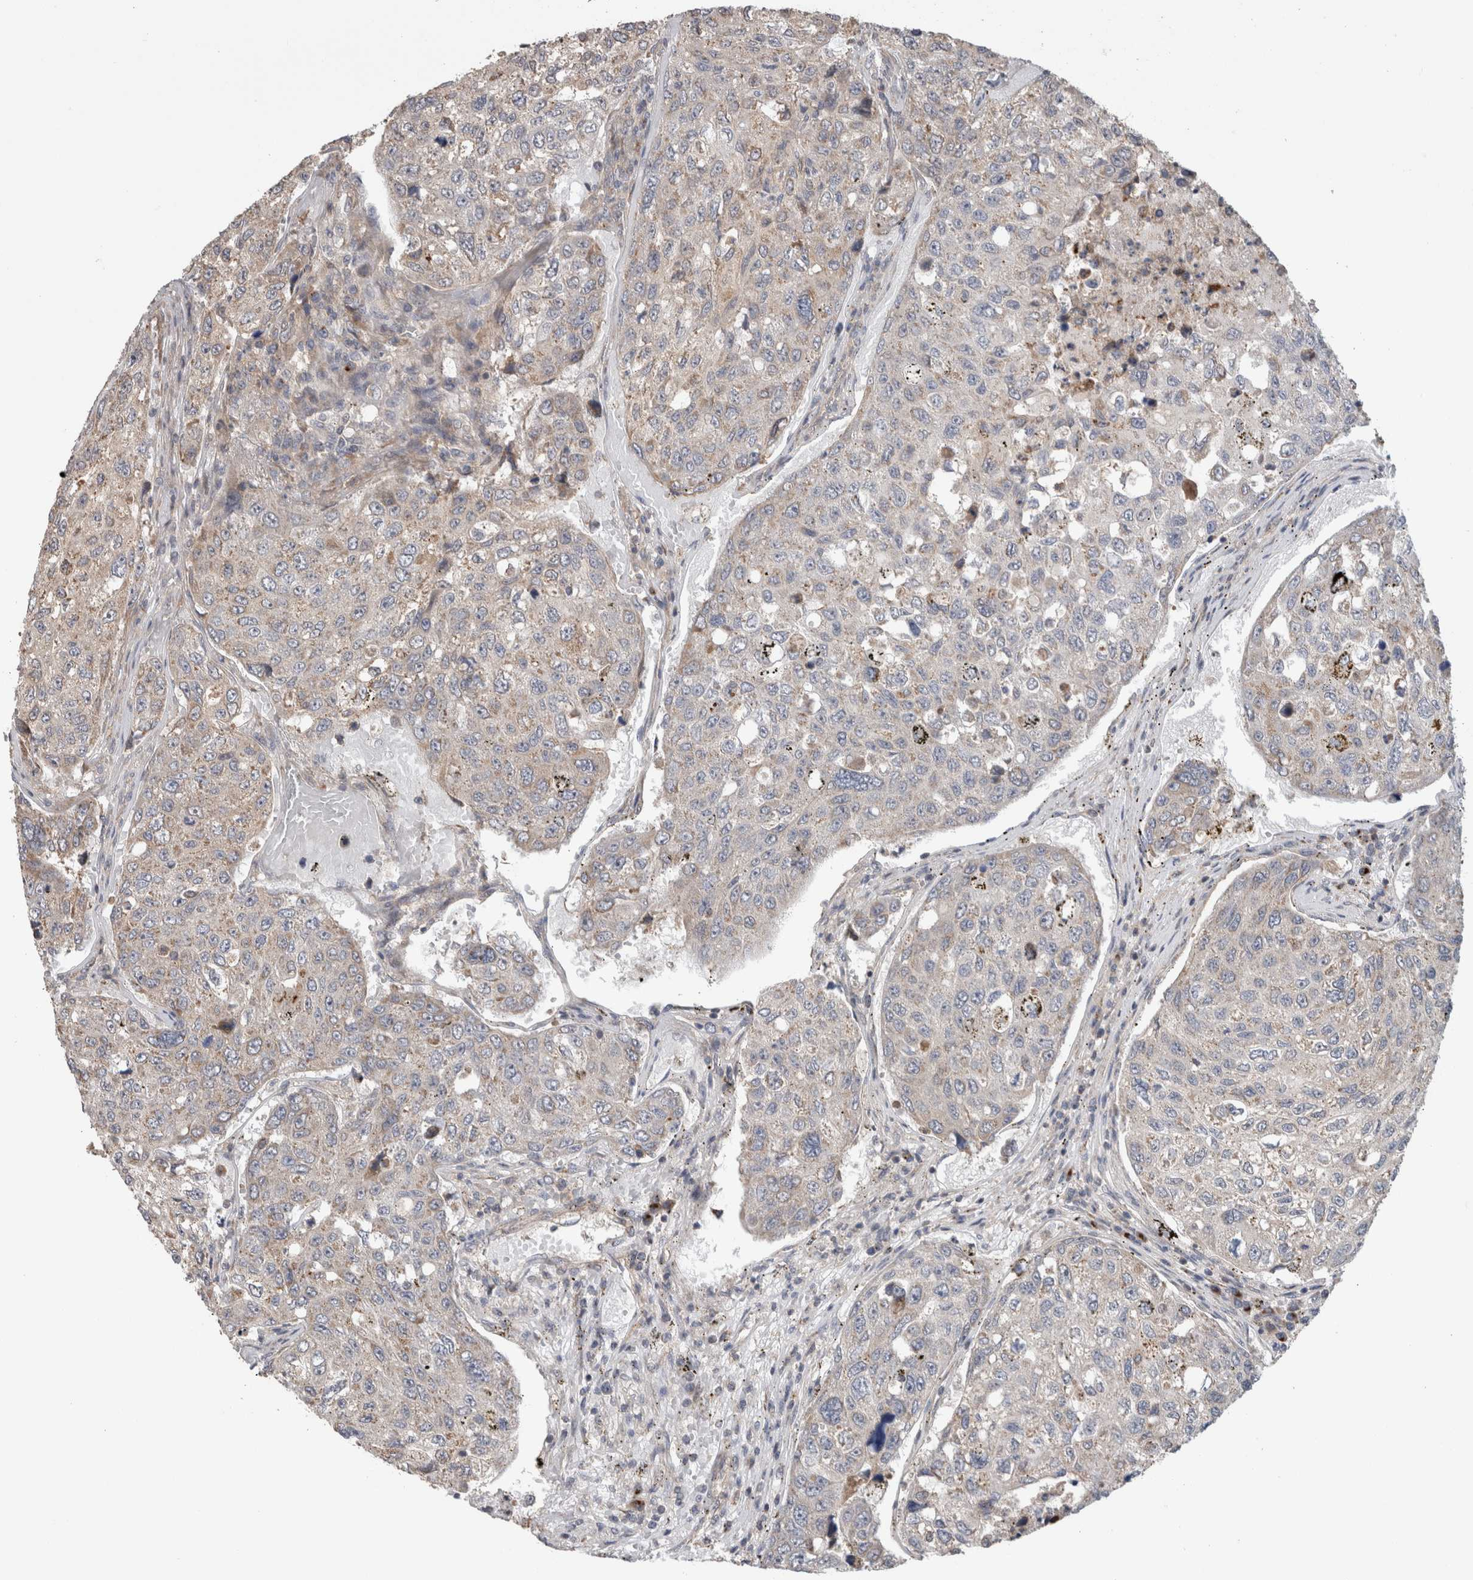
{"staining": {"intensity": "weak", "quantity": ">75%", "location": "cytoplasmic/membranous"}, "tissue": "urothelial cancer", "cell_type": "Tumor cells", "image_type": "cancer", "snomed": [{"axis": "morphology", "description": "Urothelial carcinoma, High grade"}, {"axis": "topography", "description": "Lymph node"}, {"axis": "topography", "description": "Urinary bladder"}], "caption": "Human urothelial cancer stained for a protein (brown) displays weak cytoplasmic/membranous positive staining in about >75% of tumor cells.", "gene": "TRIM5", "patient": {"sex": "male", "age": 51}}